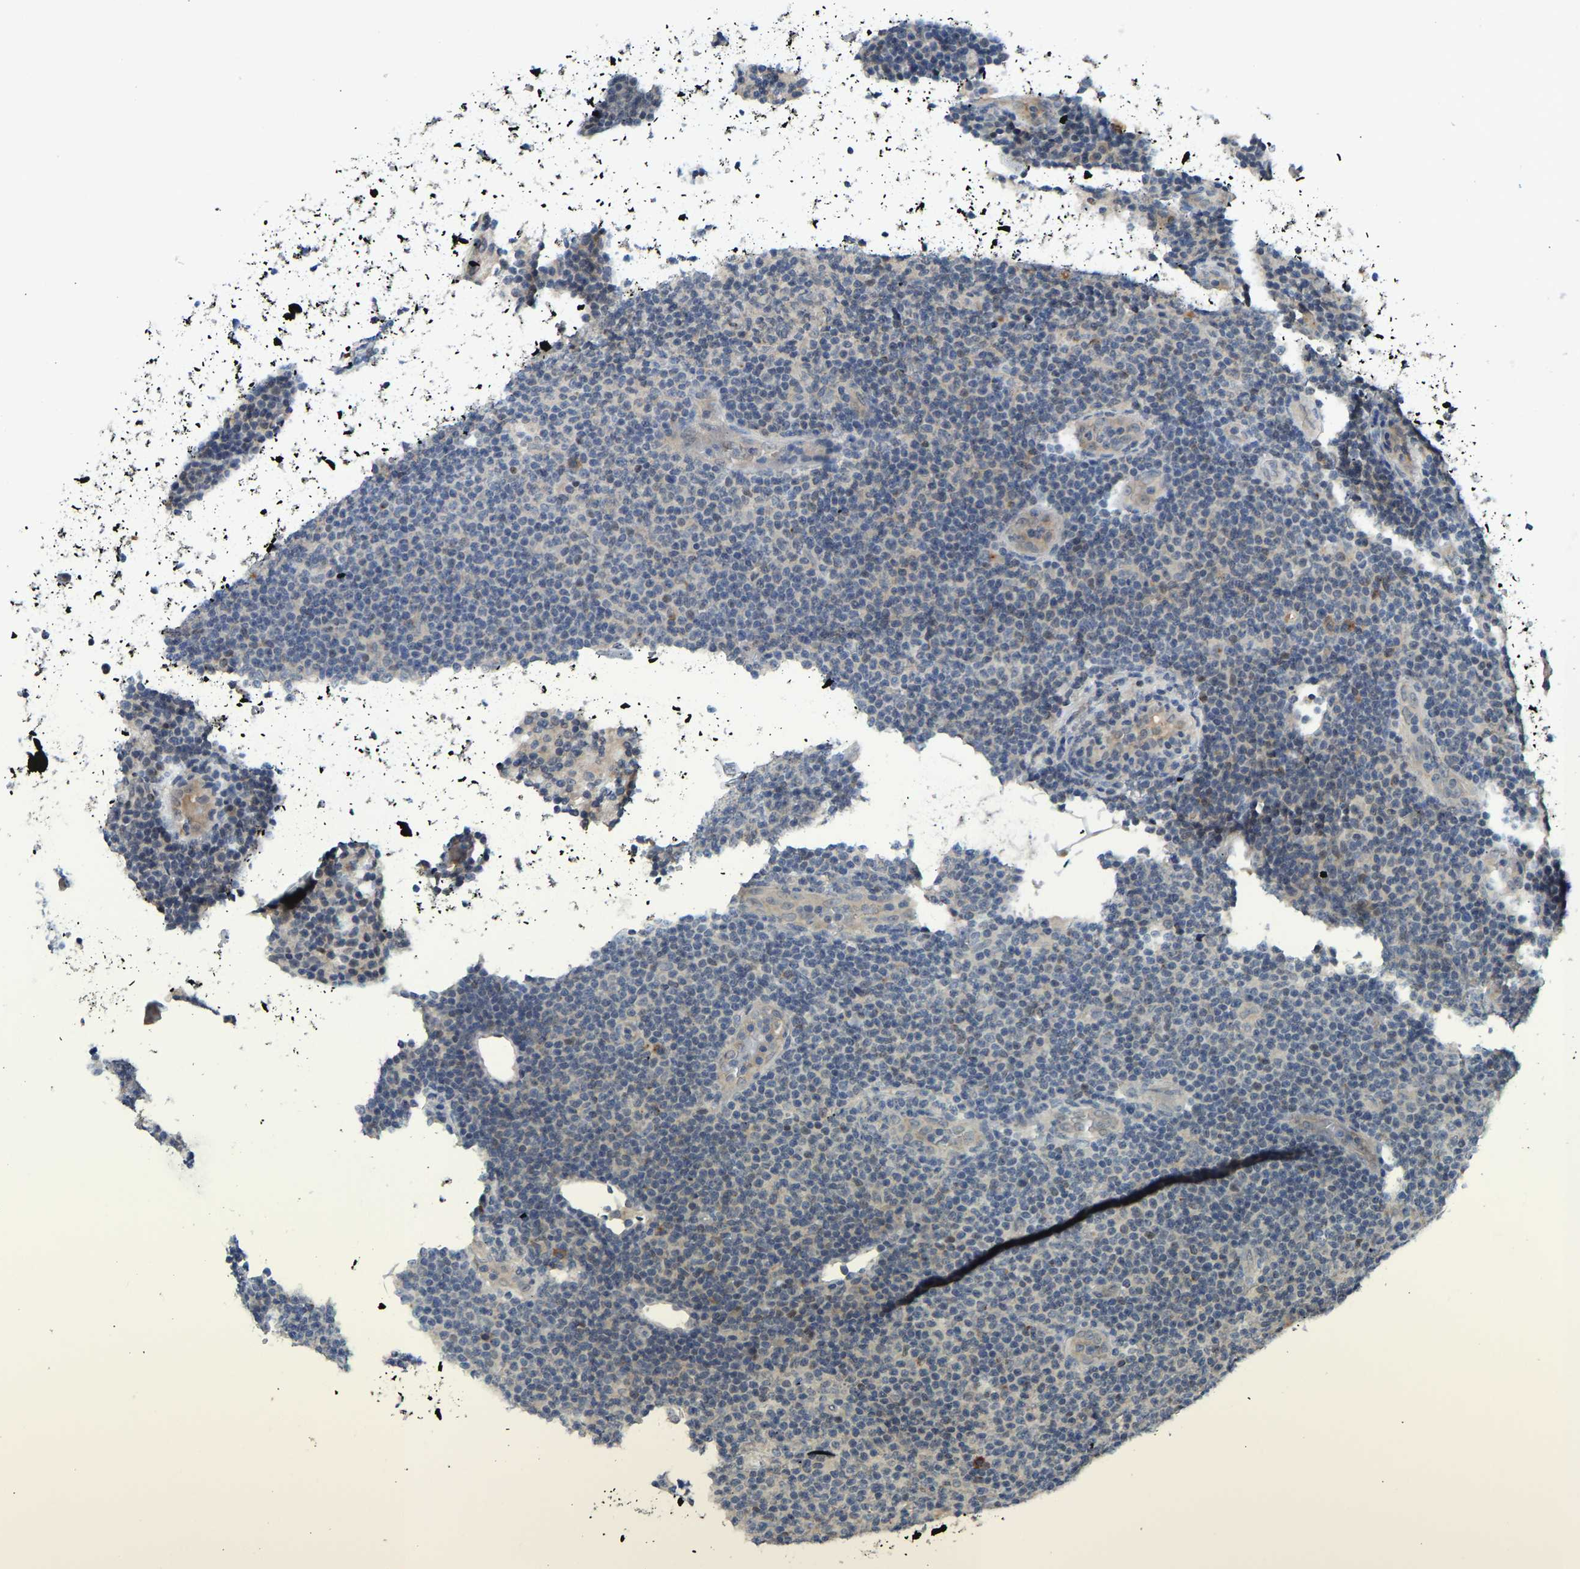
{"staining": {"intensity": "weak", "quantity": "<25%", "location": "nuclear"}, "tissue": "lymphoma", "cell_type": "Tumor cells", "image_type": "cancer", "snomed": [{"axis": "morphology", "description": "Malignant lymphoma, non-Hodgkin's type, Low grade"}, {"axis": "topography", "description": "Lymph node"}], "caption": "Human low-grade malignant lymphoma, non-Hodgkin's type stained for a protein using immunohistochemistry exhibits no positivity in tumor cells.", "gene": "ZNF251", "patient": {"sex": "male", "age": 66}}